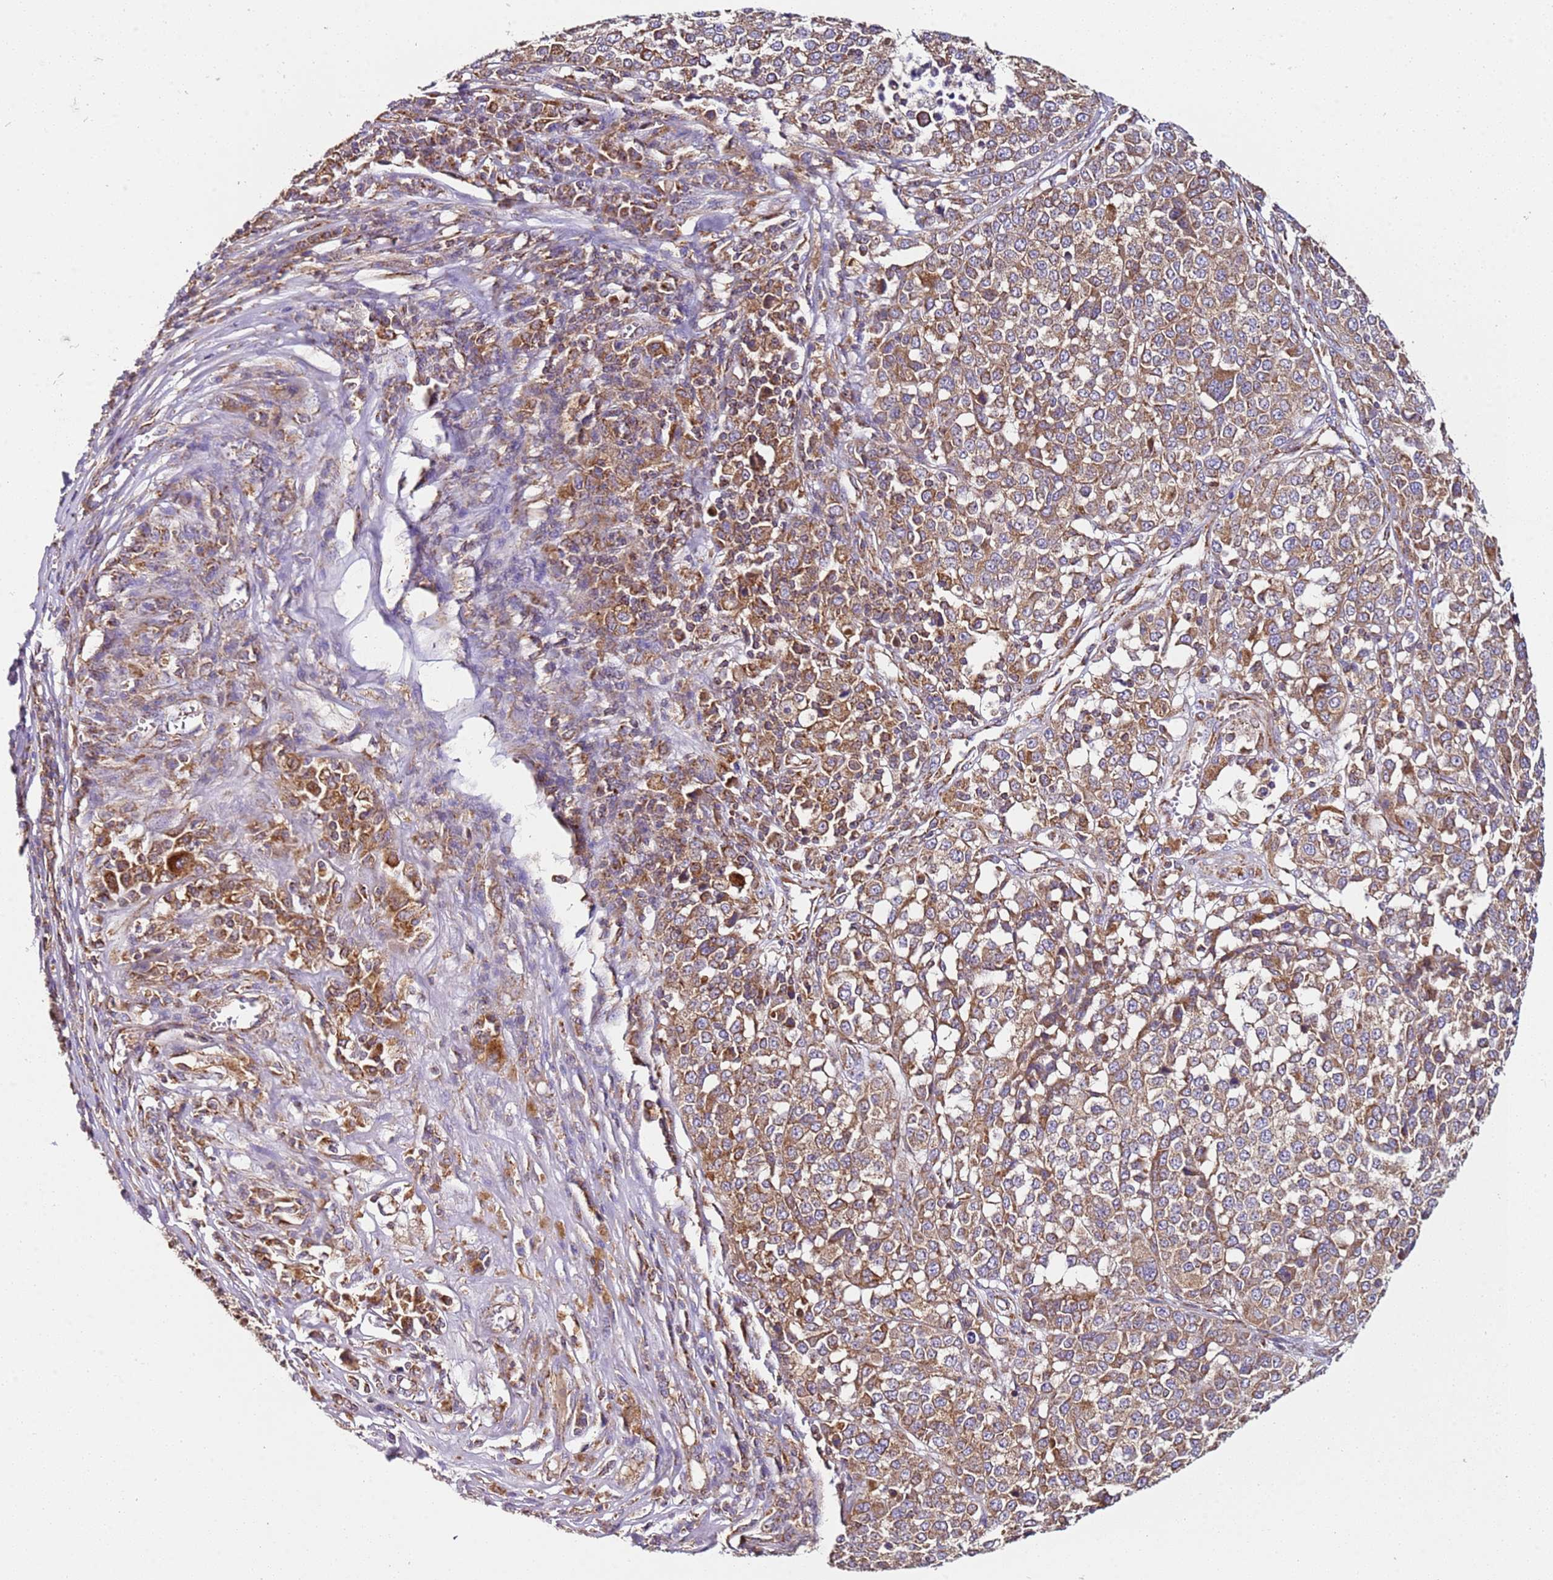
{"staining": {"intensity": "moderate", "quantity": ">75%", "location": "cytoplasmic/membranous"}, "tissue": "melanoma", "cell_type": "Tumor cells", "image_type": "cancer", "snomed": [{"axis": "morphology", "description": "Malignant melanoma, Metastatic site"}, {"axis": "topography", "description": "Lymph node"}], "caption": "The photomicrograph reveals staining of malignant melanoma (metastatic site), revealing moderate cytoplasmic/membranous protein positivity (brown color) within tumor cells. The protein of interest is stained brown, and the nuclei are stained in blue (DAB (3,3'-diaminobenzidine) IHC with brightfield microscopy, high magnification).", "gene": "RMND5A", "patient": {"sex": "male", "age": 44}}